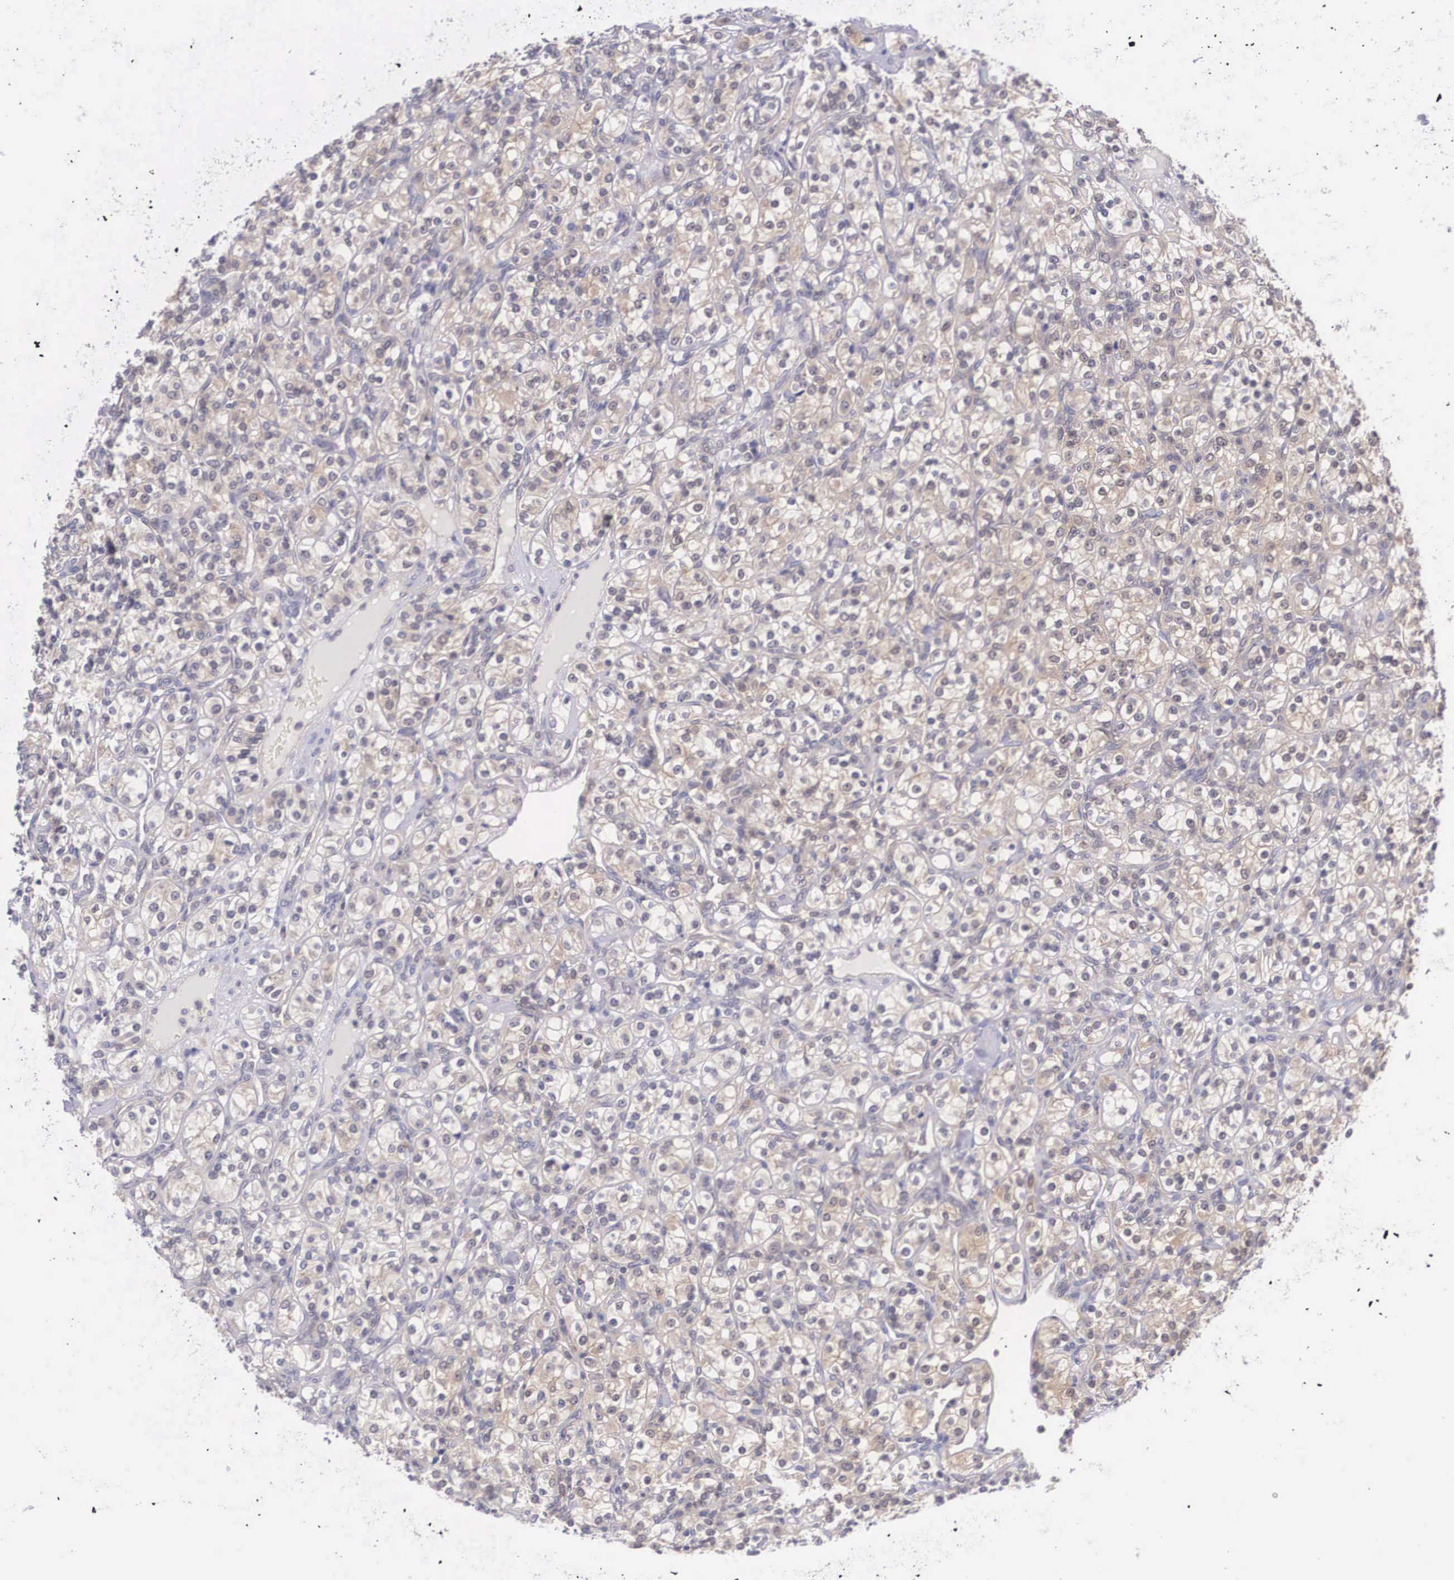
{"staining": {"intensity": "weak", "quantity": "<25%", "location": "cytoplasmic/membranous"}, "tissue": "renal cancer", "cell_type": "Tumor cells", "image_type": "cancer", "snomed": [{"axis": "morphology", "description": "Adenocarcinoma, NOS"}, {"axis": "topography", "description": "Kidney"}], "caption": "Histopathology image shows no significant protein positivity in tumor cells of renal cancer. (Stains: DAB (3,3'-diaminobenzidine) immunohistochemistry with hematoxylin counter stain, Microscopy: brightfield microscopy at high magnification).", "gene": "IGBP1", "patient": {"sex": "male", "age": 77}}